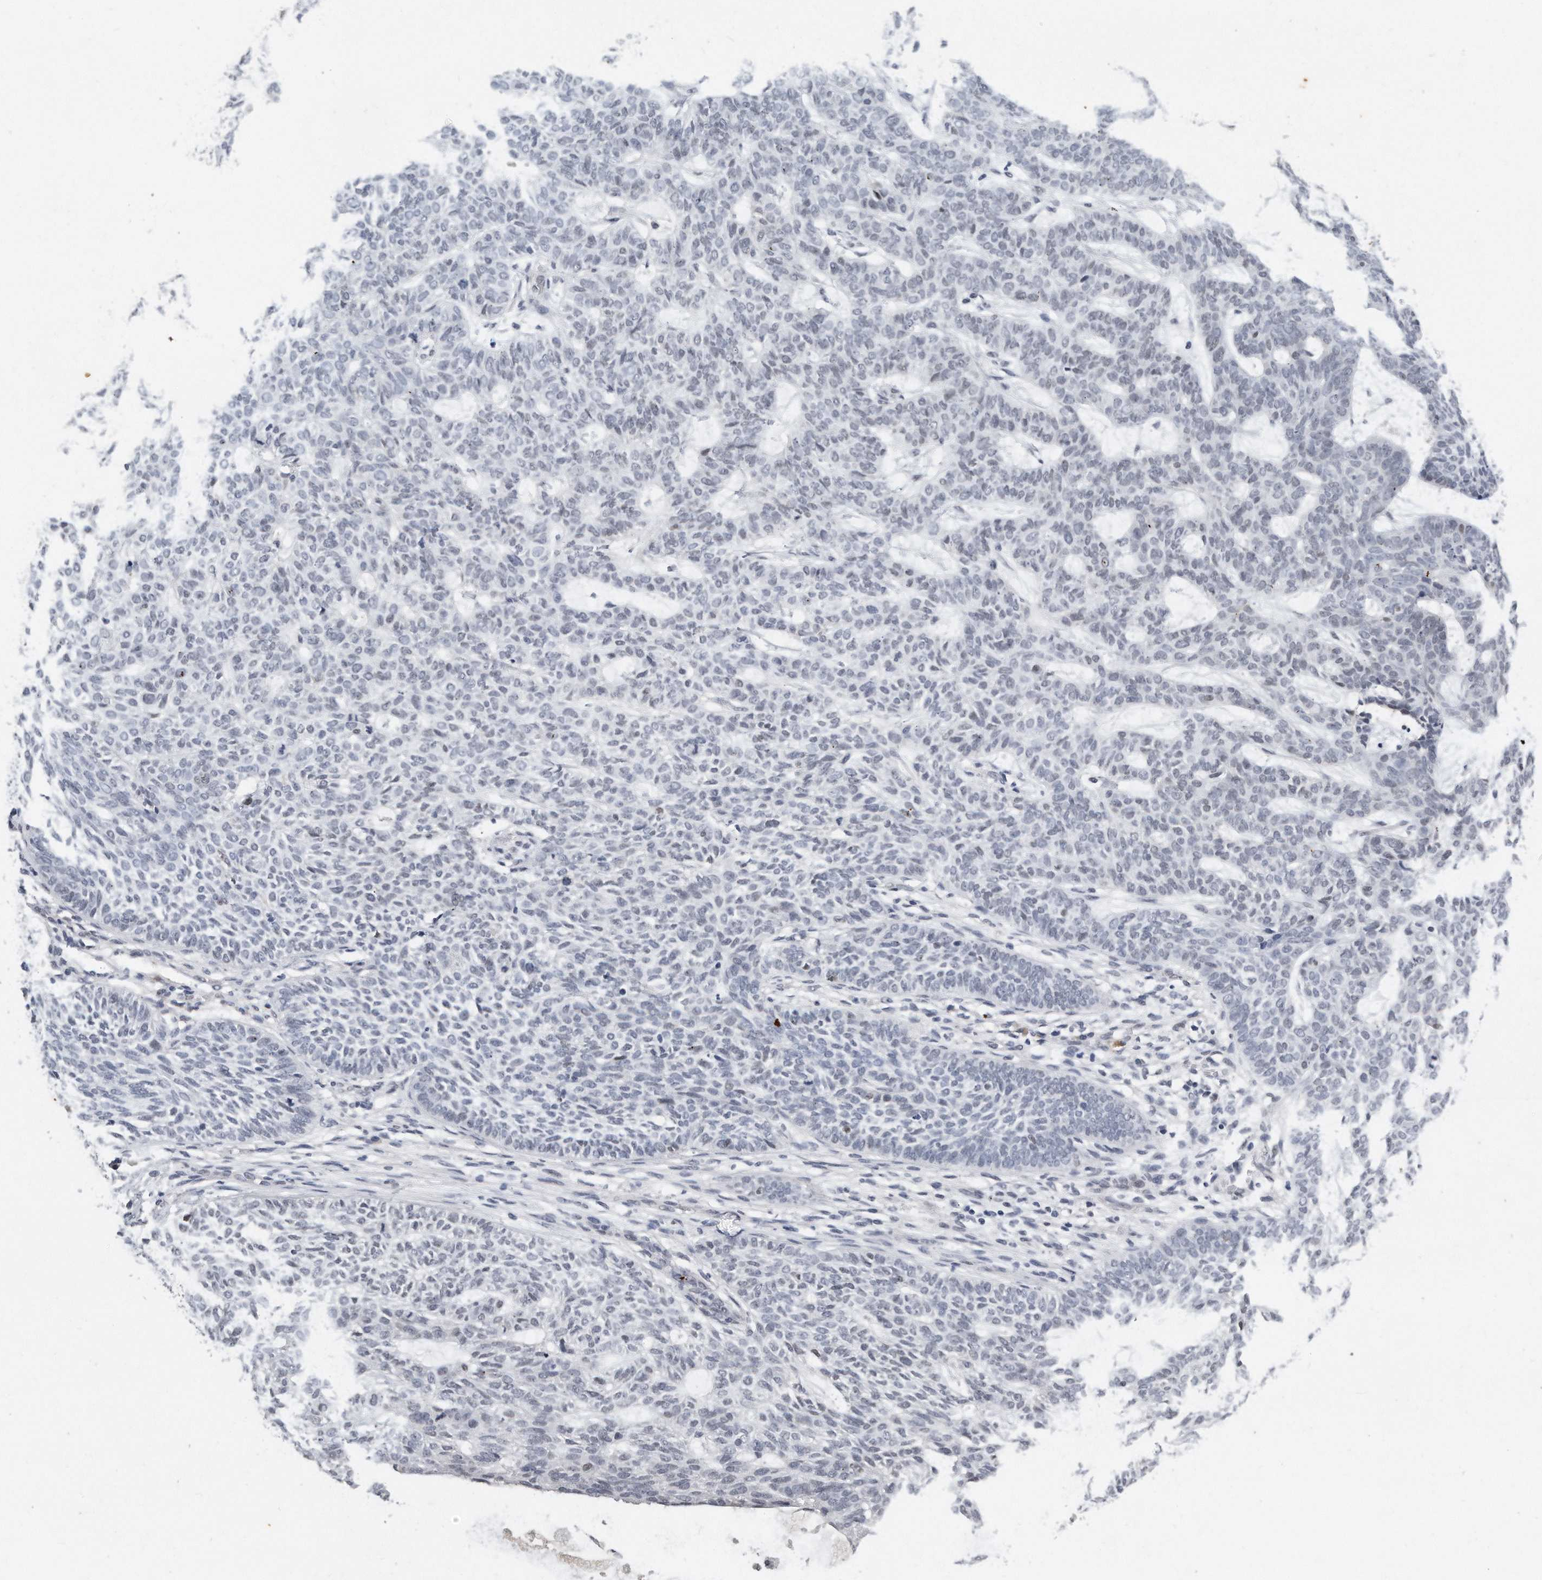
{"staining": {"intensity": "negative", "quantity": "none", "location": "none"}, "tissue": "skin cancer", "cell_type": "Tumor cells", "image_type": "cancer", "snomed": [{"axis": "morphology", "description": "Basal cell carcinoma"}, {"axis": "topography", "description": "Skin"}], "caption": "A histopathology image of human skin cancer is negative for staining in tumor cells.", "gene": "CTBP2", "patient": {"sex": "male", "age": 87}}